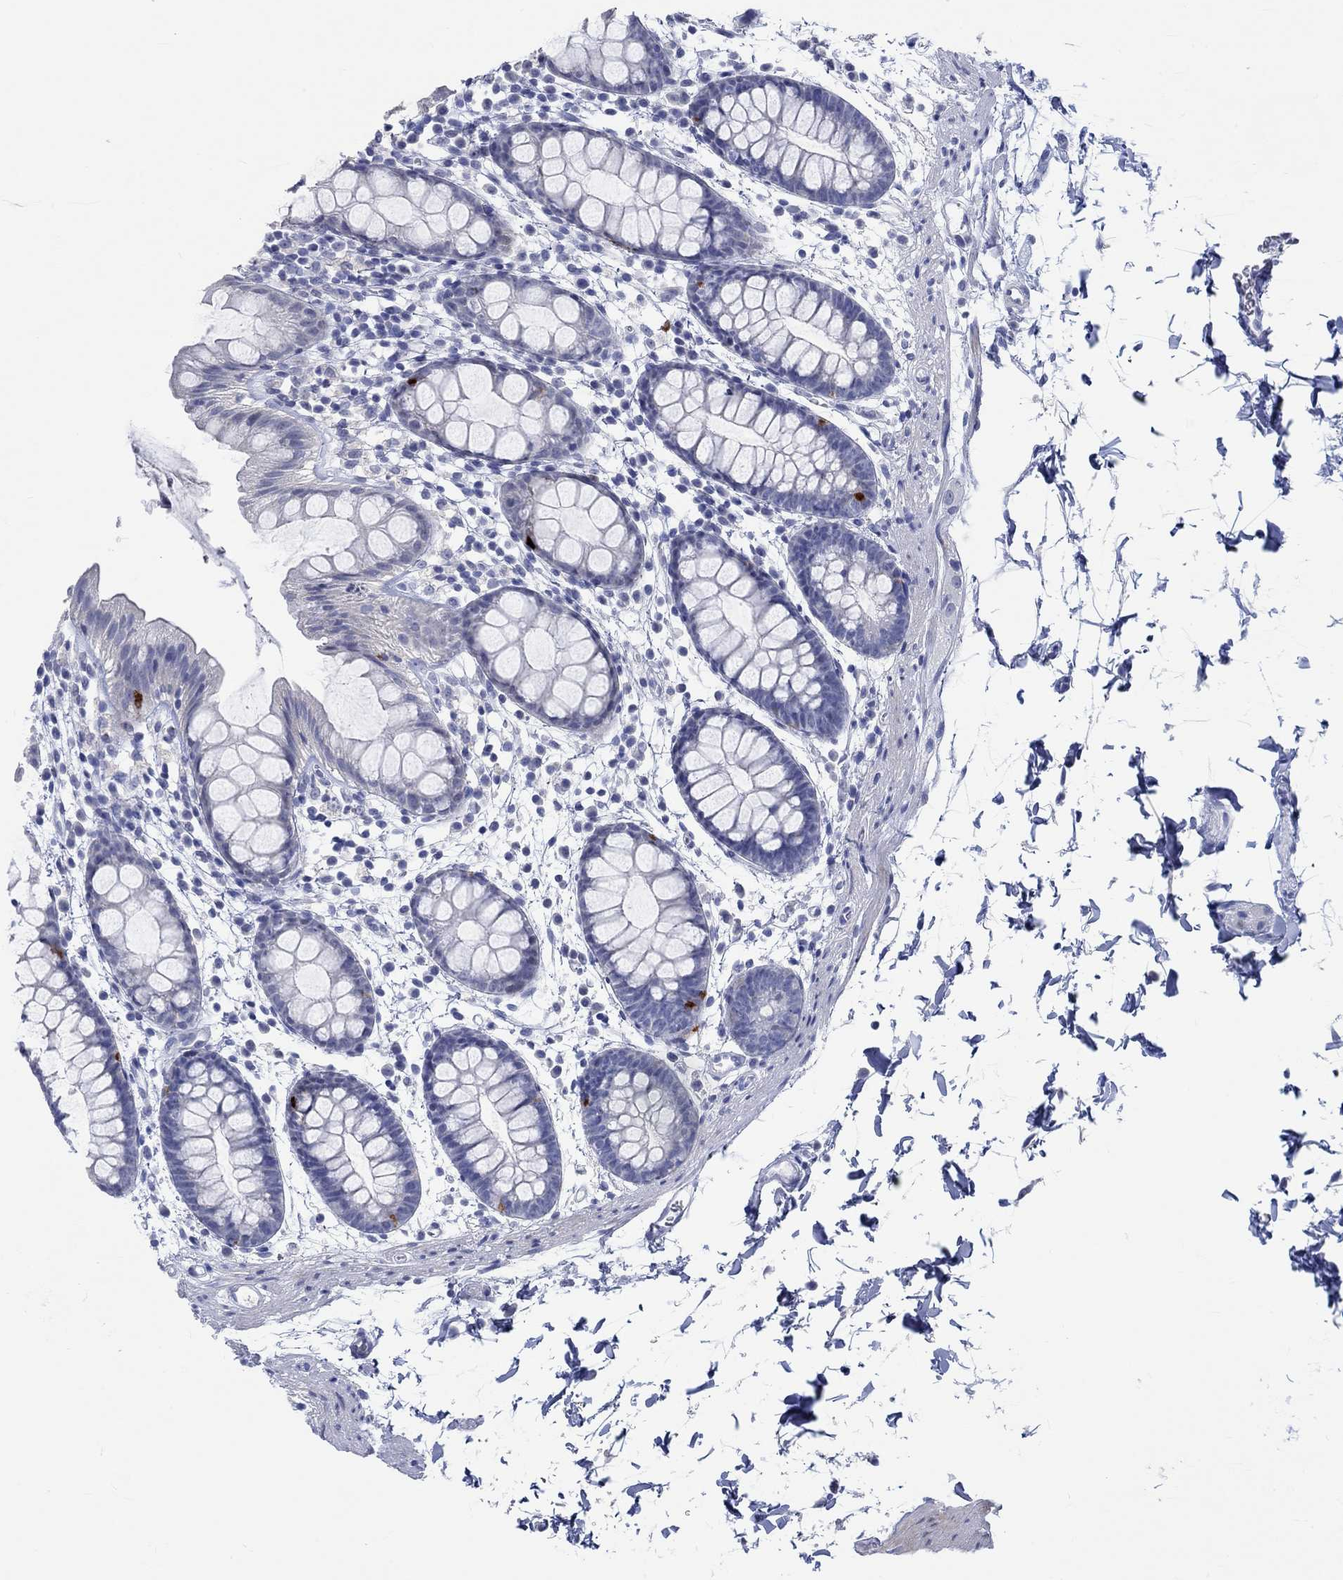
{"staining": {"intensity": "moderate", "quantity": "<25%", "location": "cytoplasmic/membranous"}, "tissue": "rectum", "cell_type": "Glandular cells", "image_type": "normal", "snomed": [{"axis": "morphology", "description": "Normal tissue, NOS"}, {"axis": "topography", "description": "Rectum"}], "caption": "Protein staining exhibits moderate cytoplasmic/membranous expression in approximately <25% of glandular cells in normal rectum.", "gene": "C4orf47", "patient": {"sex": "male", "age": 57}}